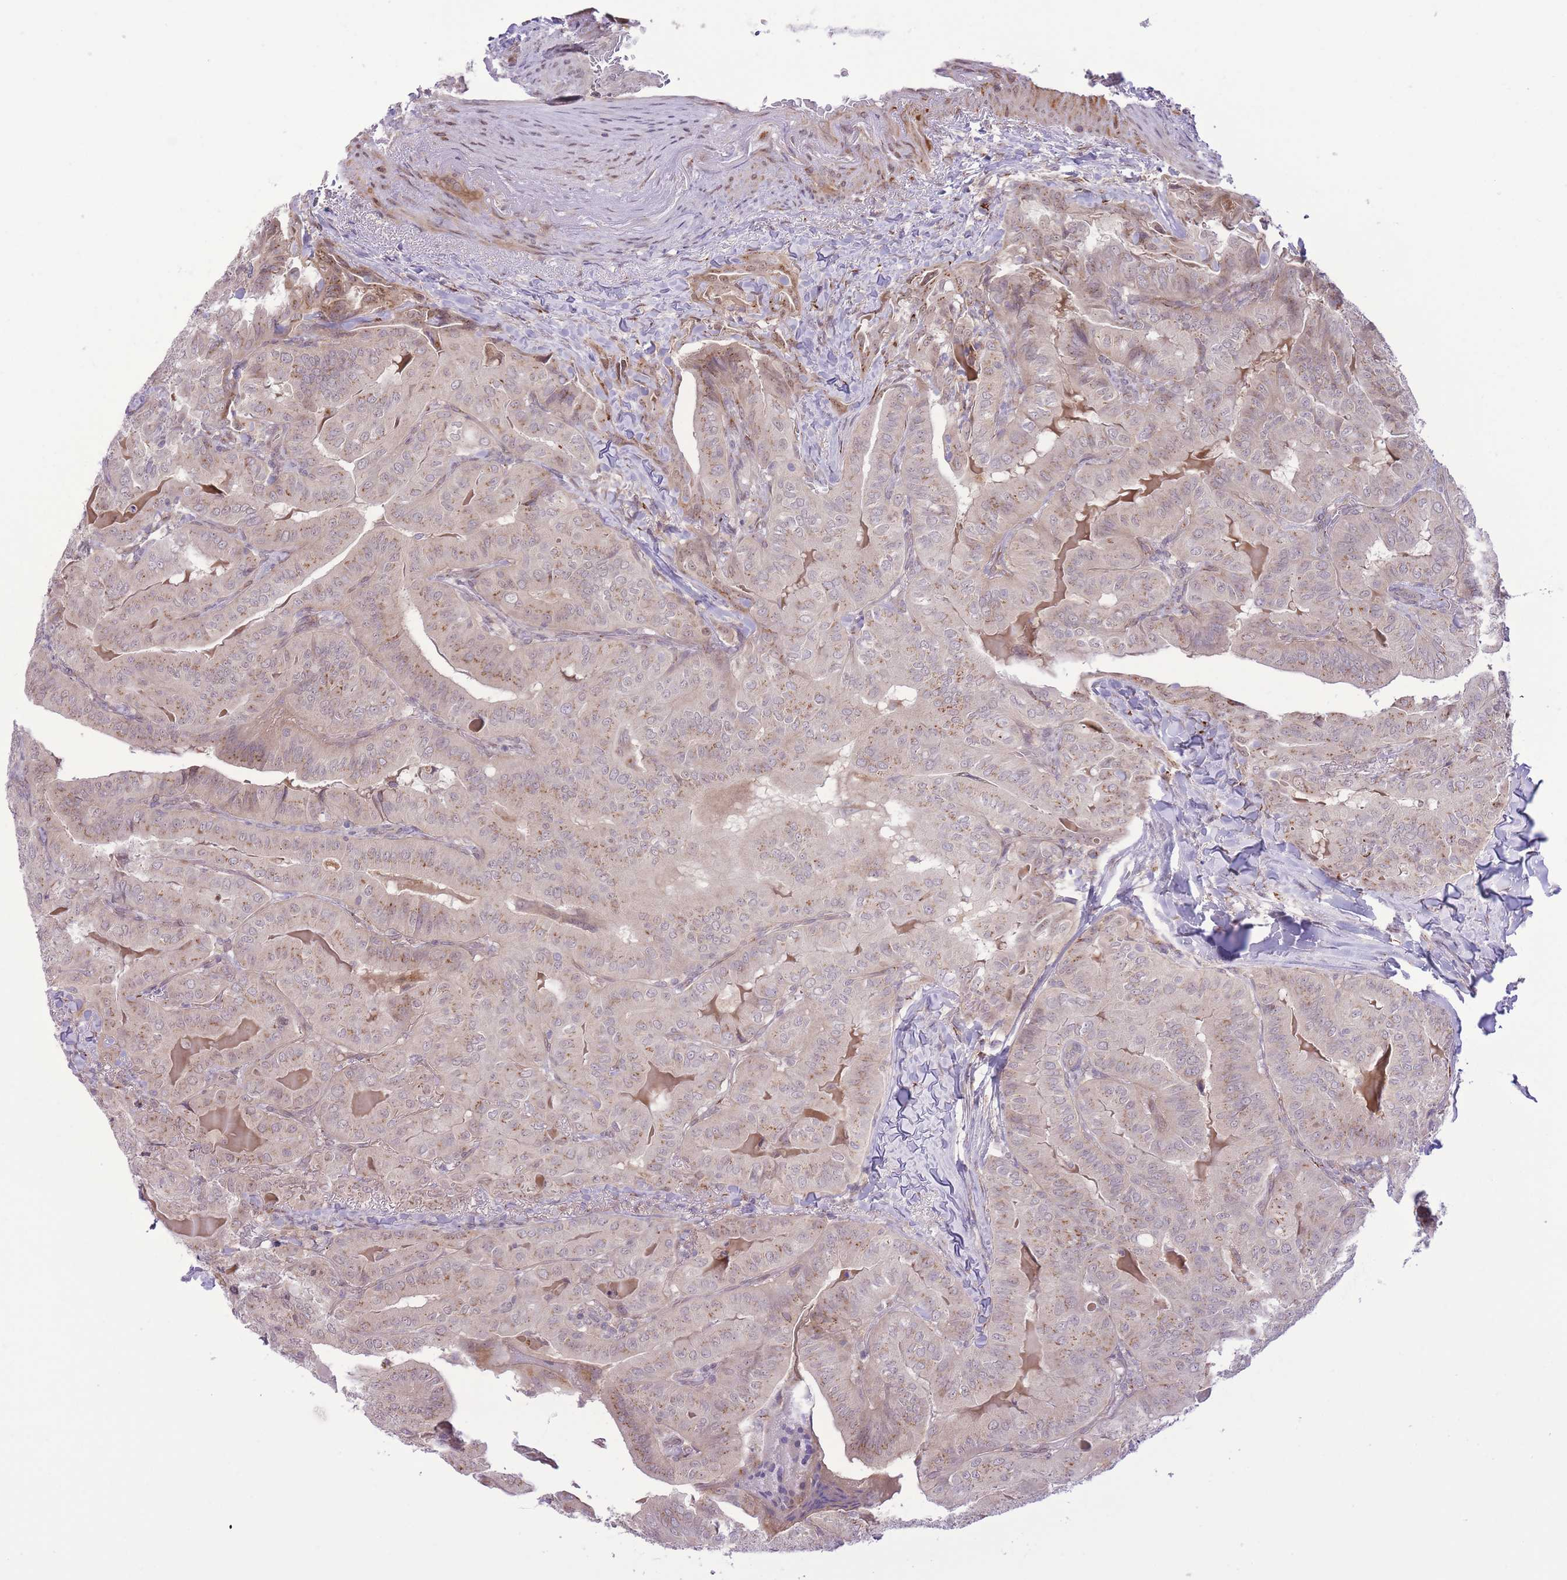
{"staining": {"intensity": "weak", "quantity": "<25%", "location": "cytoplasmic/membranous"}, "tissue": "thyroid cancer", "cell_type": "Tumor cells", "image_type": "cancer", "snomed": [{"axis": "morphology", "description": "Papillary adenocarcinoma, NOS"}, {"axis": "topography", "description": "Thyroid gland"}], "caption": "Papillary adenocarcinoma (thyroid) was stained to show a protein in brown. There is no significant expression in tumor cells.", "gene": "ZBED5", "patient": {"sex": "female", "age": 68}}